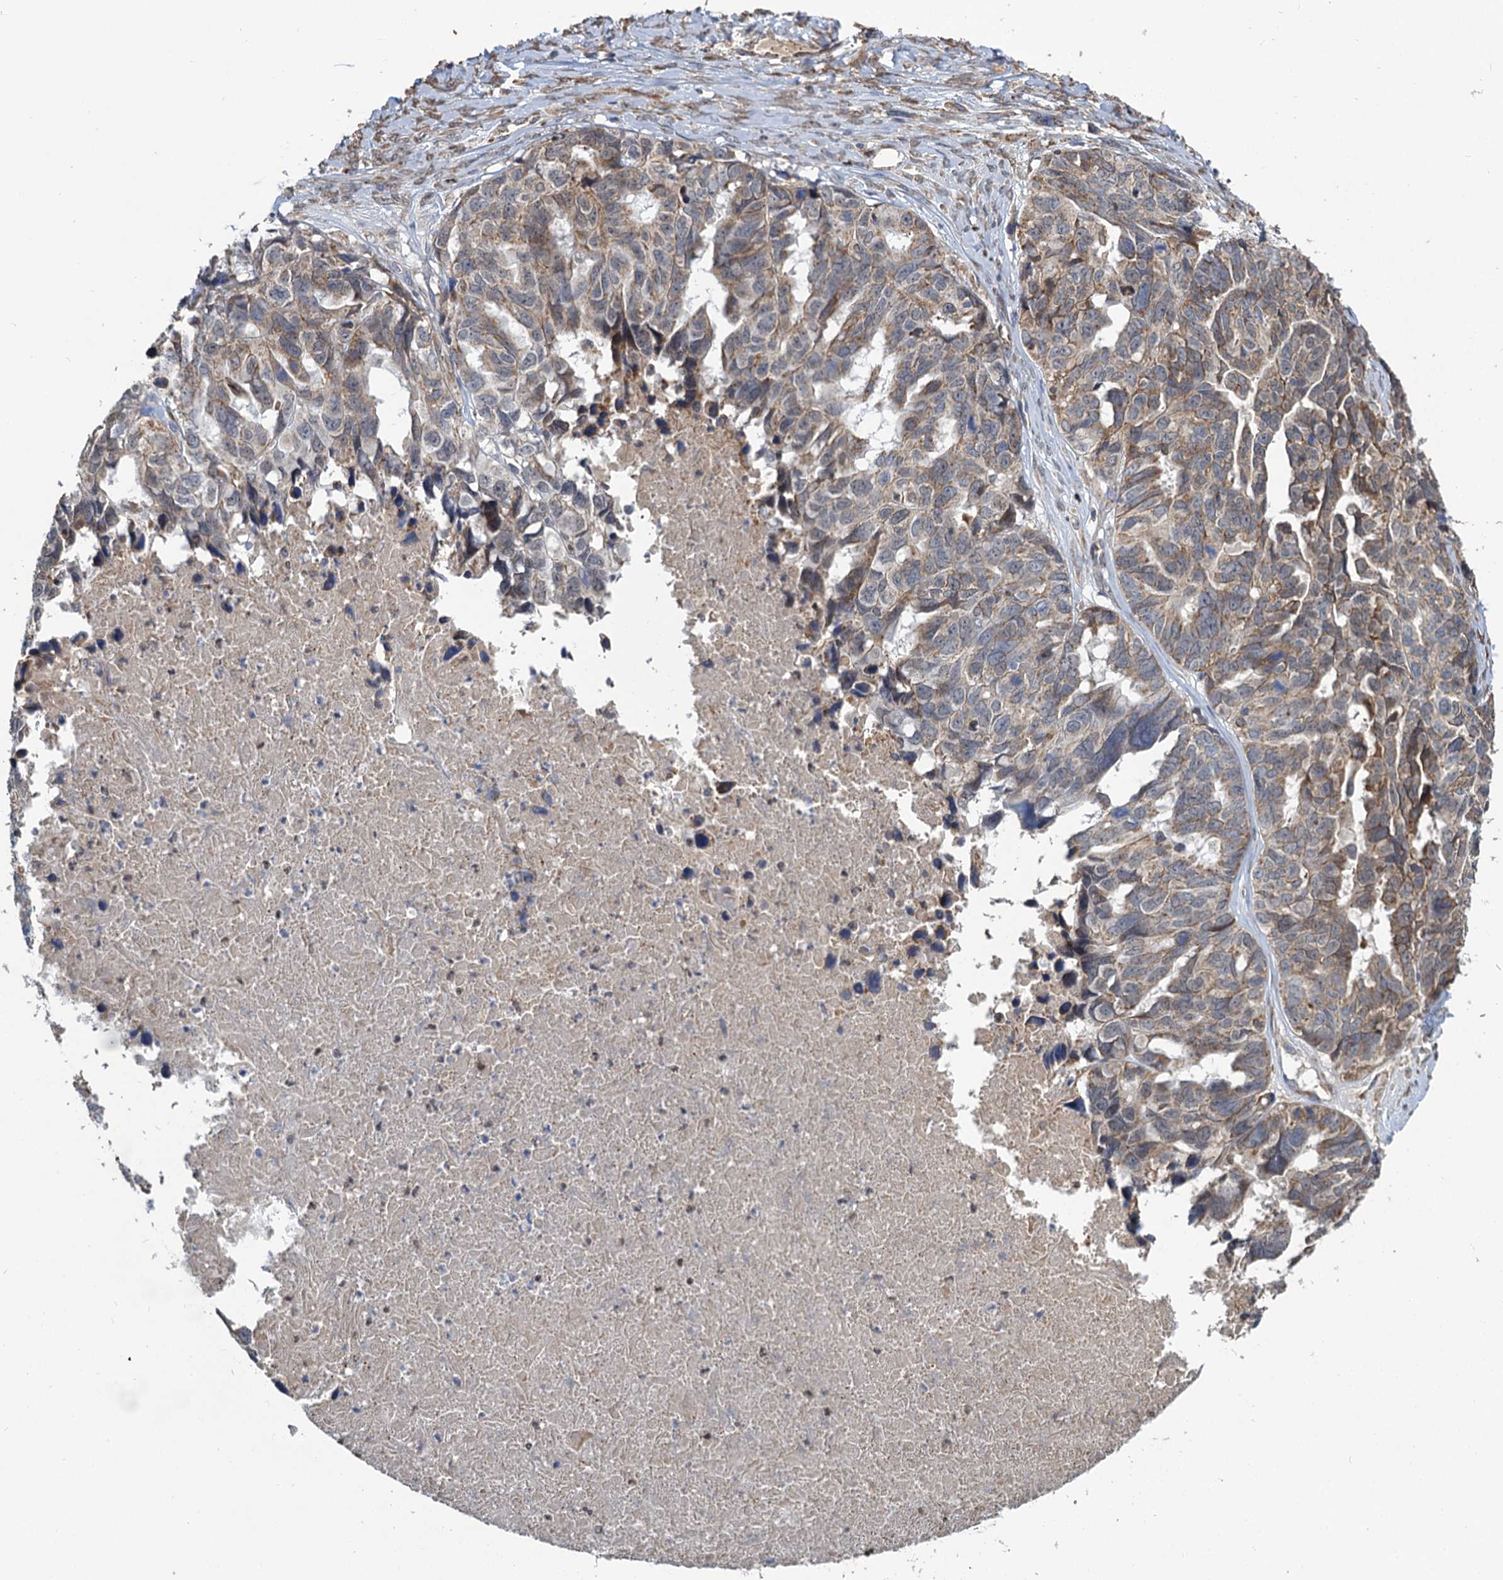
{"staining": {"intensity": "moderate", "quantity": "25%-75%", "location": "cytoplasmic/membranous"}, "tissue": "ovarian cancer", "cell_type": "Tumor cells", "image_type": "cancer", "snomed": [{"axis": "morphology", "description": "Cystadenocarcinoma, serous, NOS"}, {"axis": "topography", "description": "Ovary"}], "caption": "Immunohistochemistry (IHC) image of neoplastic tissue: ovarian cancer (serous cystadenocarcinoma) stained using immunohistochemistry demonstrates medium levels of moderate protein expression localized specifically in the cytoplasmic/membranous of tumor cells, appearing as a cytoplasmic/membranous brown color.", "gene": "ALKBH7", "patient": {"sex": "female", "age": 79}}